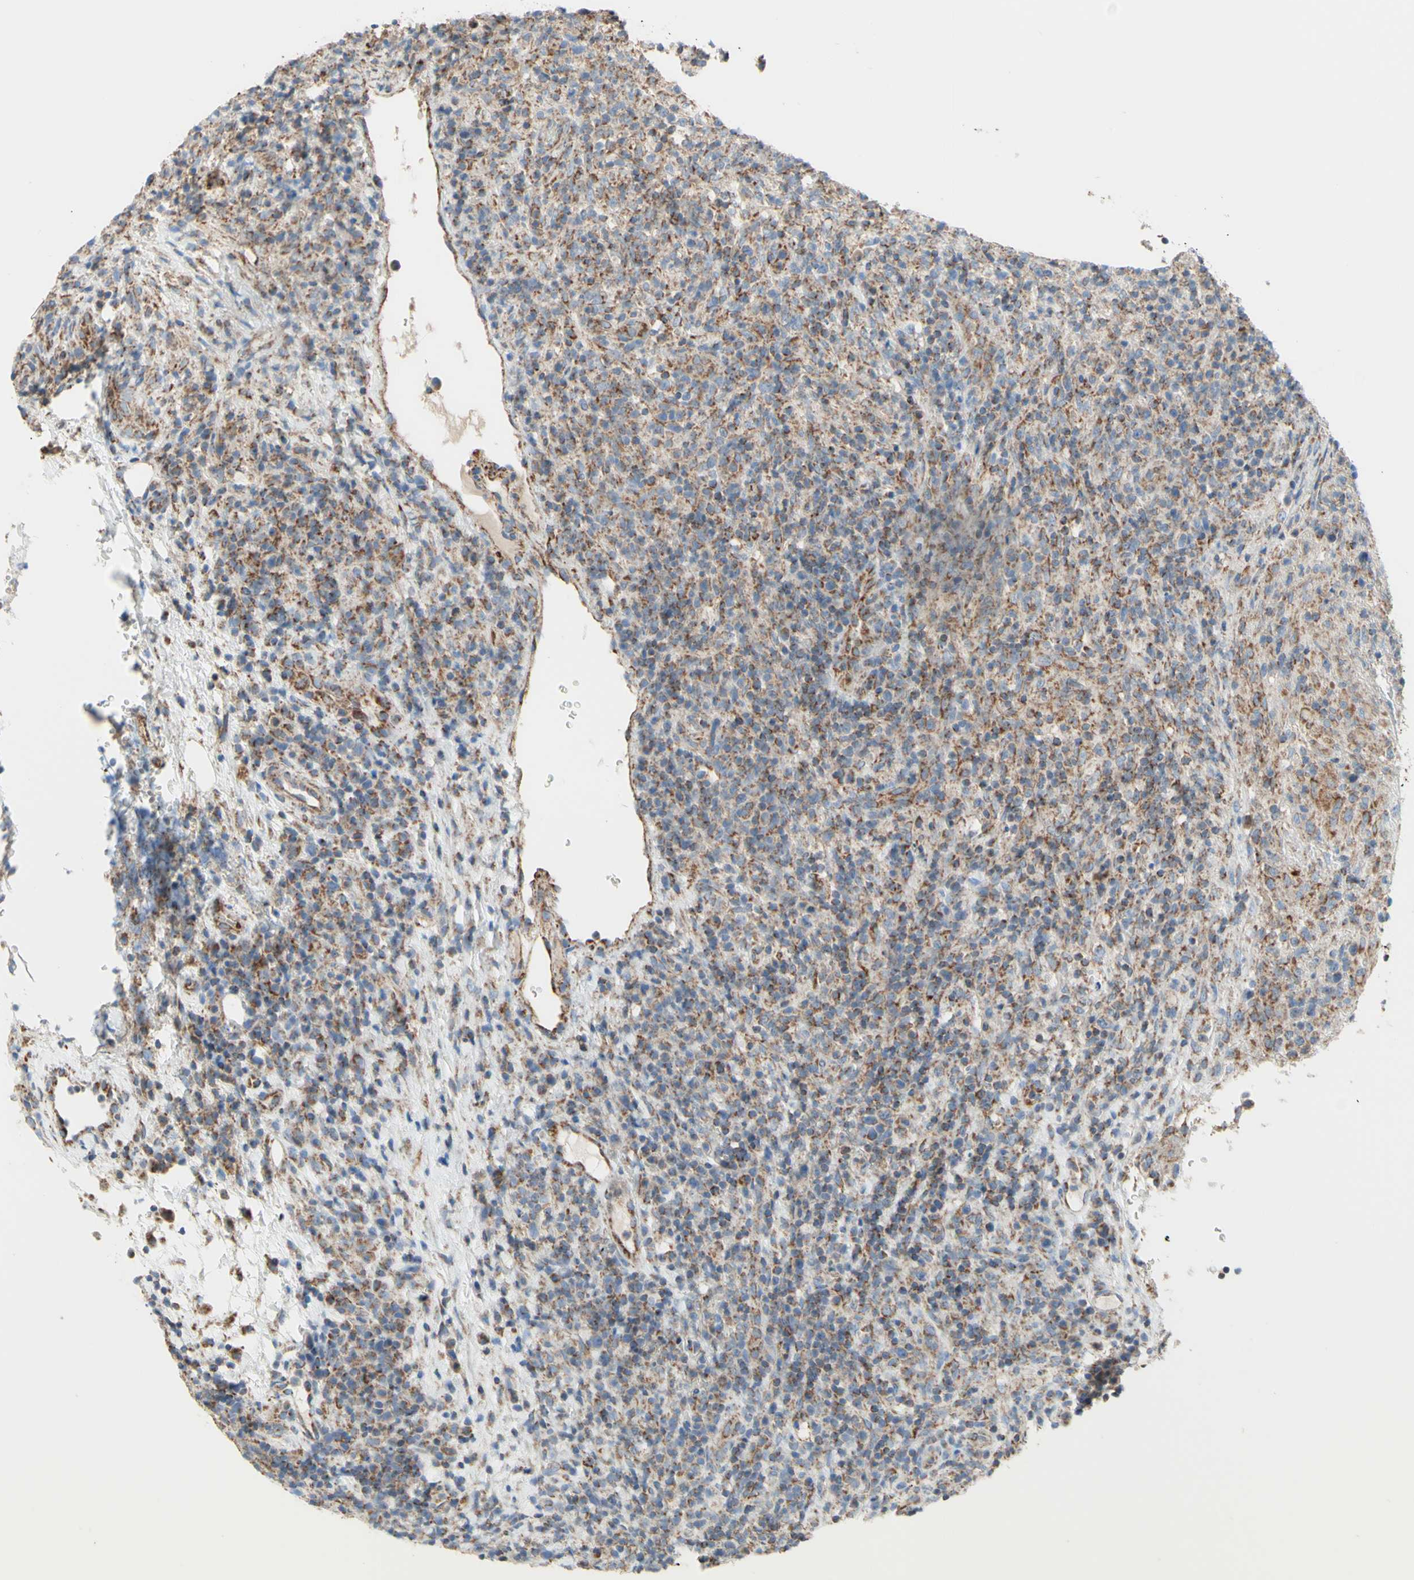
{"staining": {"intensity": "moderate", "quantity": "25%-75%", "location": "cytoplasmic/membranous"}, "tissue": "lymphoma", "cell_type": "Tumor cells", "image_type": "cancer", "snomed": [{"axis": "morphology", "description": "Malignant lymphoma, non-Hodgkin's type, High grade"}, {"axis": "topography", "description": "Lymph node"}], "caption": "A high-resolution image shows IHC staining of malignant lymphoma, non-Hodgkin's type (high-grade), which reveals moderate cytoplasmic/membranous positivity in about 25%-75% of tumor cells.", "gene": "ARMC10", "patient": {"sex": "female", "age": 76}}